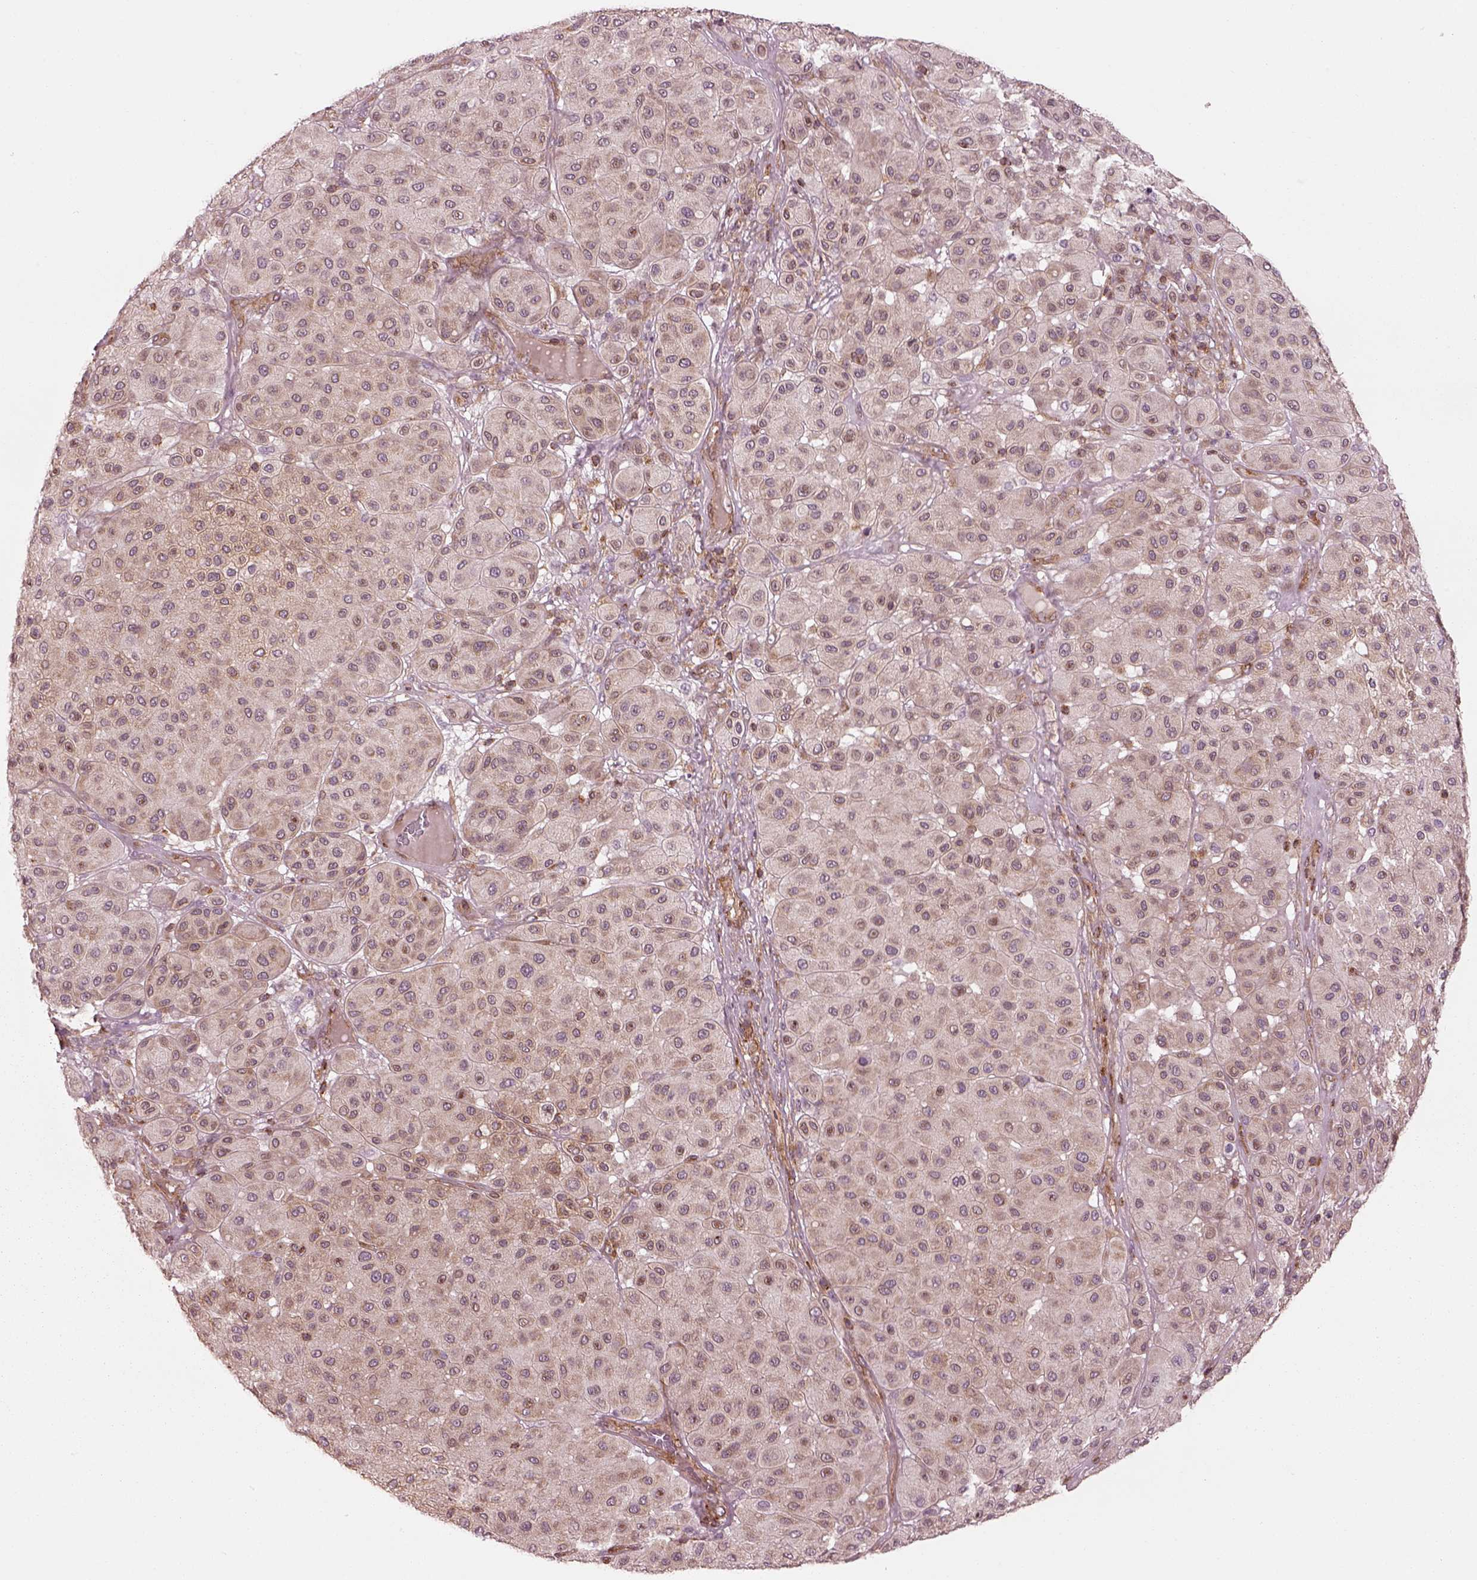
{"staining": {"intensity": "moderate", "quantity": "25%-75%", "location": "cytoplasmic/membranous"}, "tissue": "melanoma", "cell_type": "Tumor cells", "image_type": "cancer", "snomed": [{"axis": "morphology", "description": "Malignant melanoma, Metastatic site"}, {"axis": "topography", "description": "Smooth muscle"}], "caption": "Brown immunohistochemical staining in human melanoma exhibits moderate cytoplasmic/membranous expression in approximately 25%-75% of tumor cells.", "gene": "LSM14A", "patient": {"sex": "male", "age": 41}}